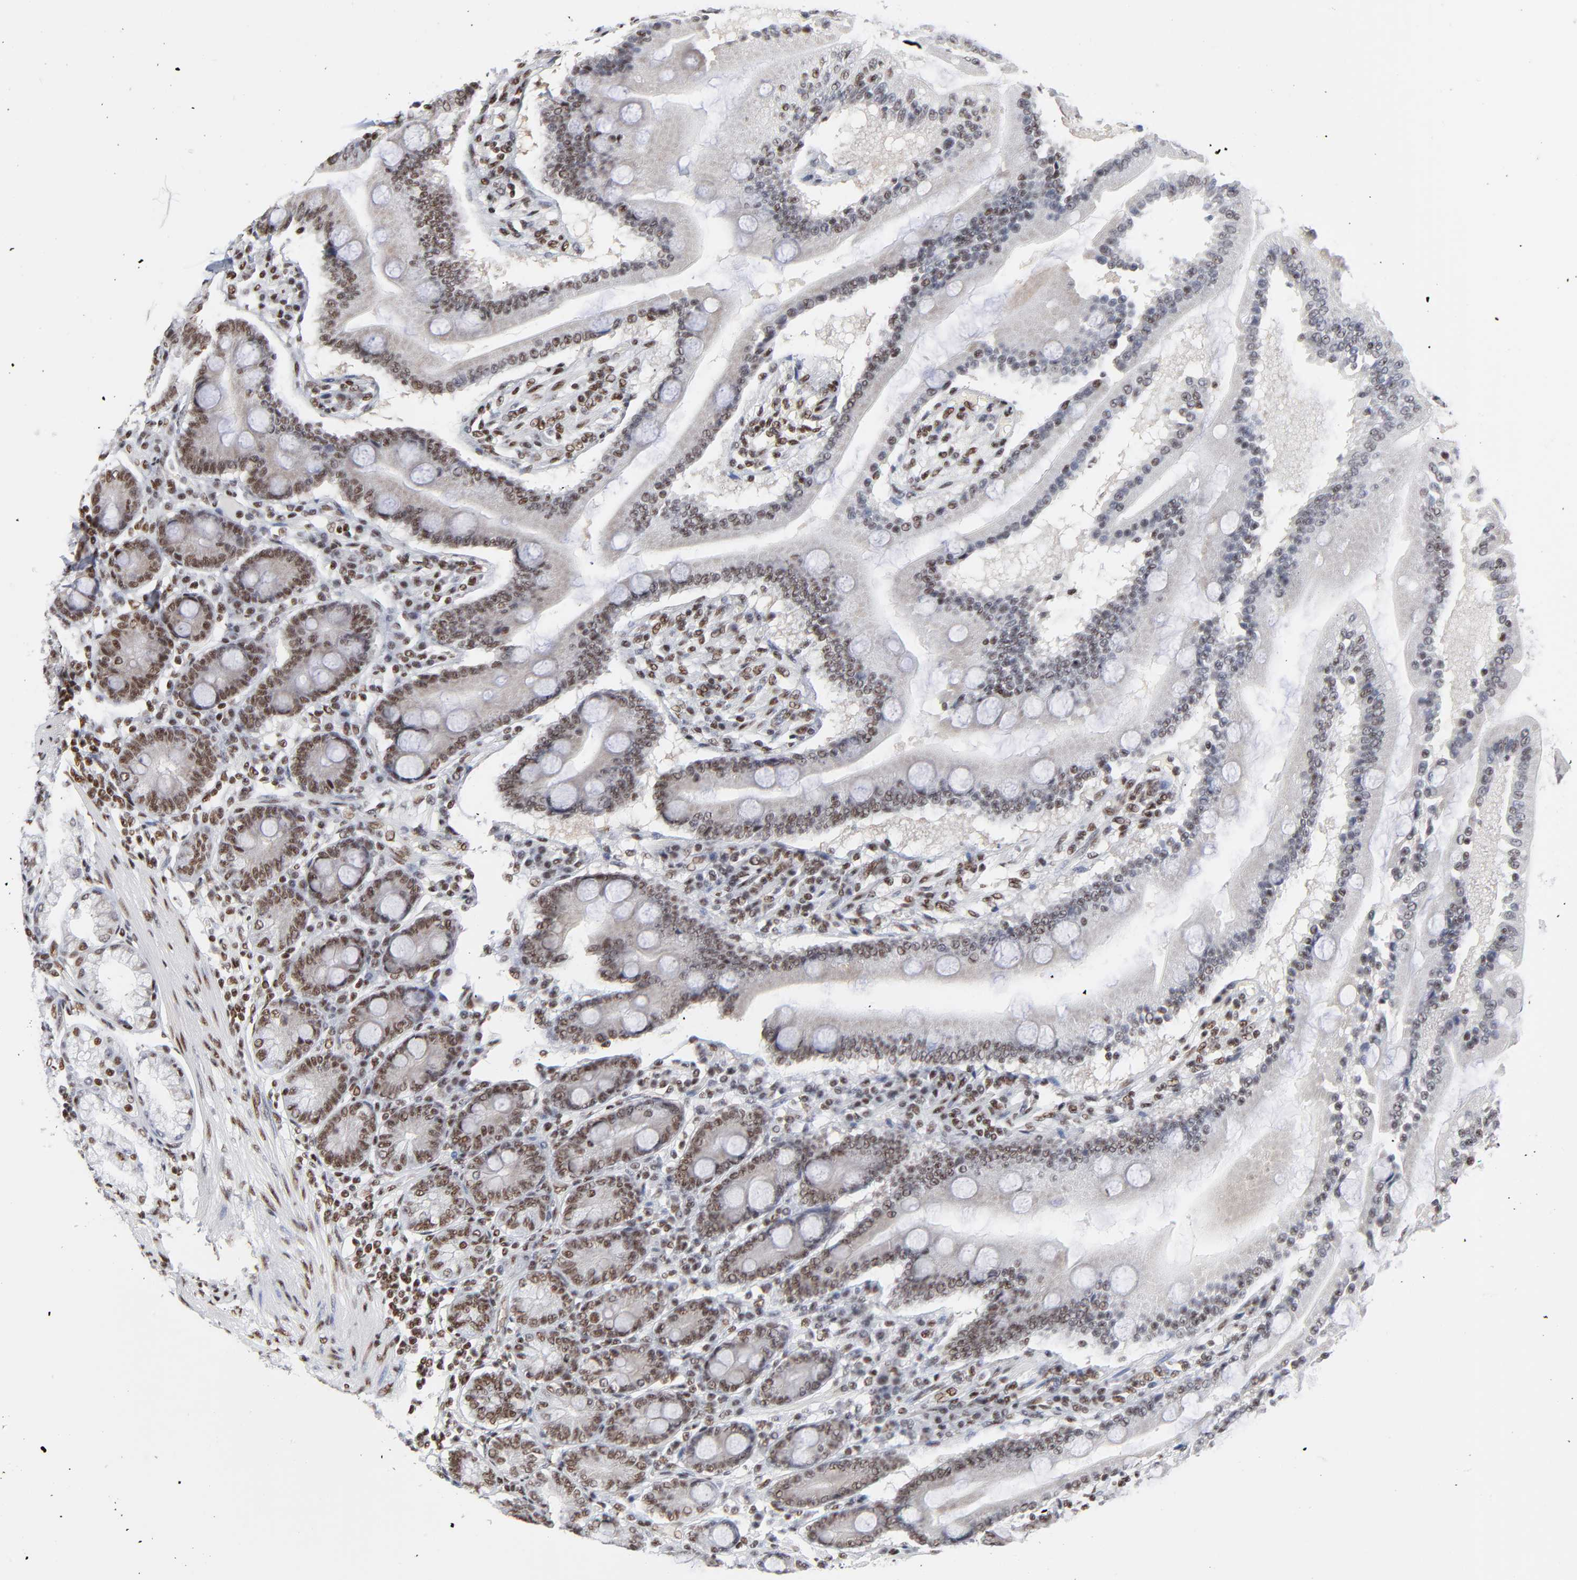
{"staining": {"intensity": "strong", "quantity": ">75%", "location": "nuclear"}, "tissue": "duodenum", "cell_type": "Glandular cells", "image_type": "normal", "snomed": [{"axis": "morphology", "description": "Normal tissue, NOS"}, {"axis": "topography", "description": "Duodenum"}], "caption": "Immunohistochemical staining of unremarkable duodenum exhibits high levels of strong nuclear expression in about >75% of glandular cells. (DAB (3,3'-diaminobenzidine) IHC, brown staining for protein, blue staining for nuclei).", "gene": "CREB1", "patient": {"sex": "female", "age": 64}}